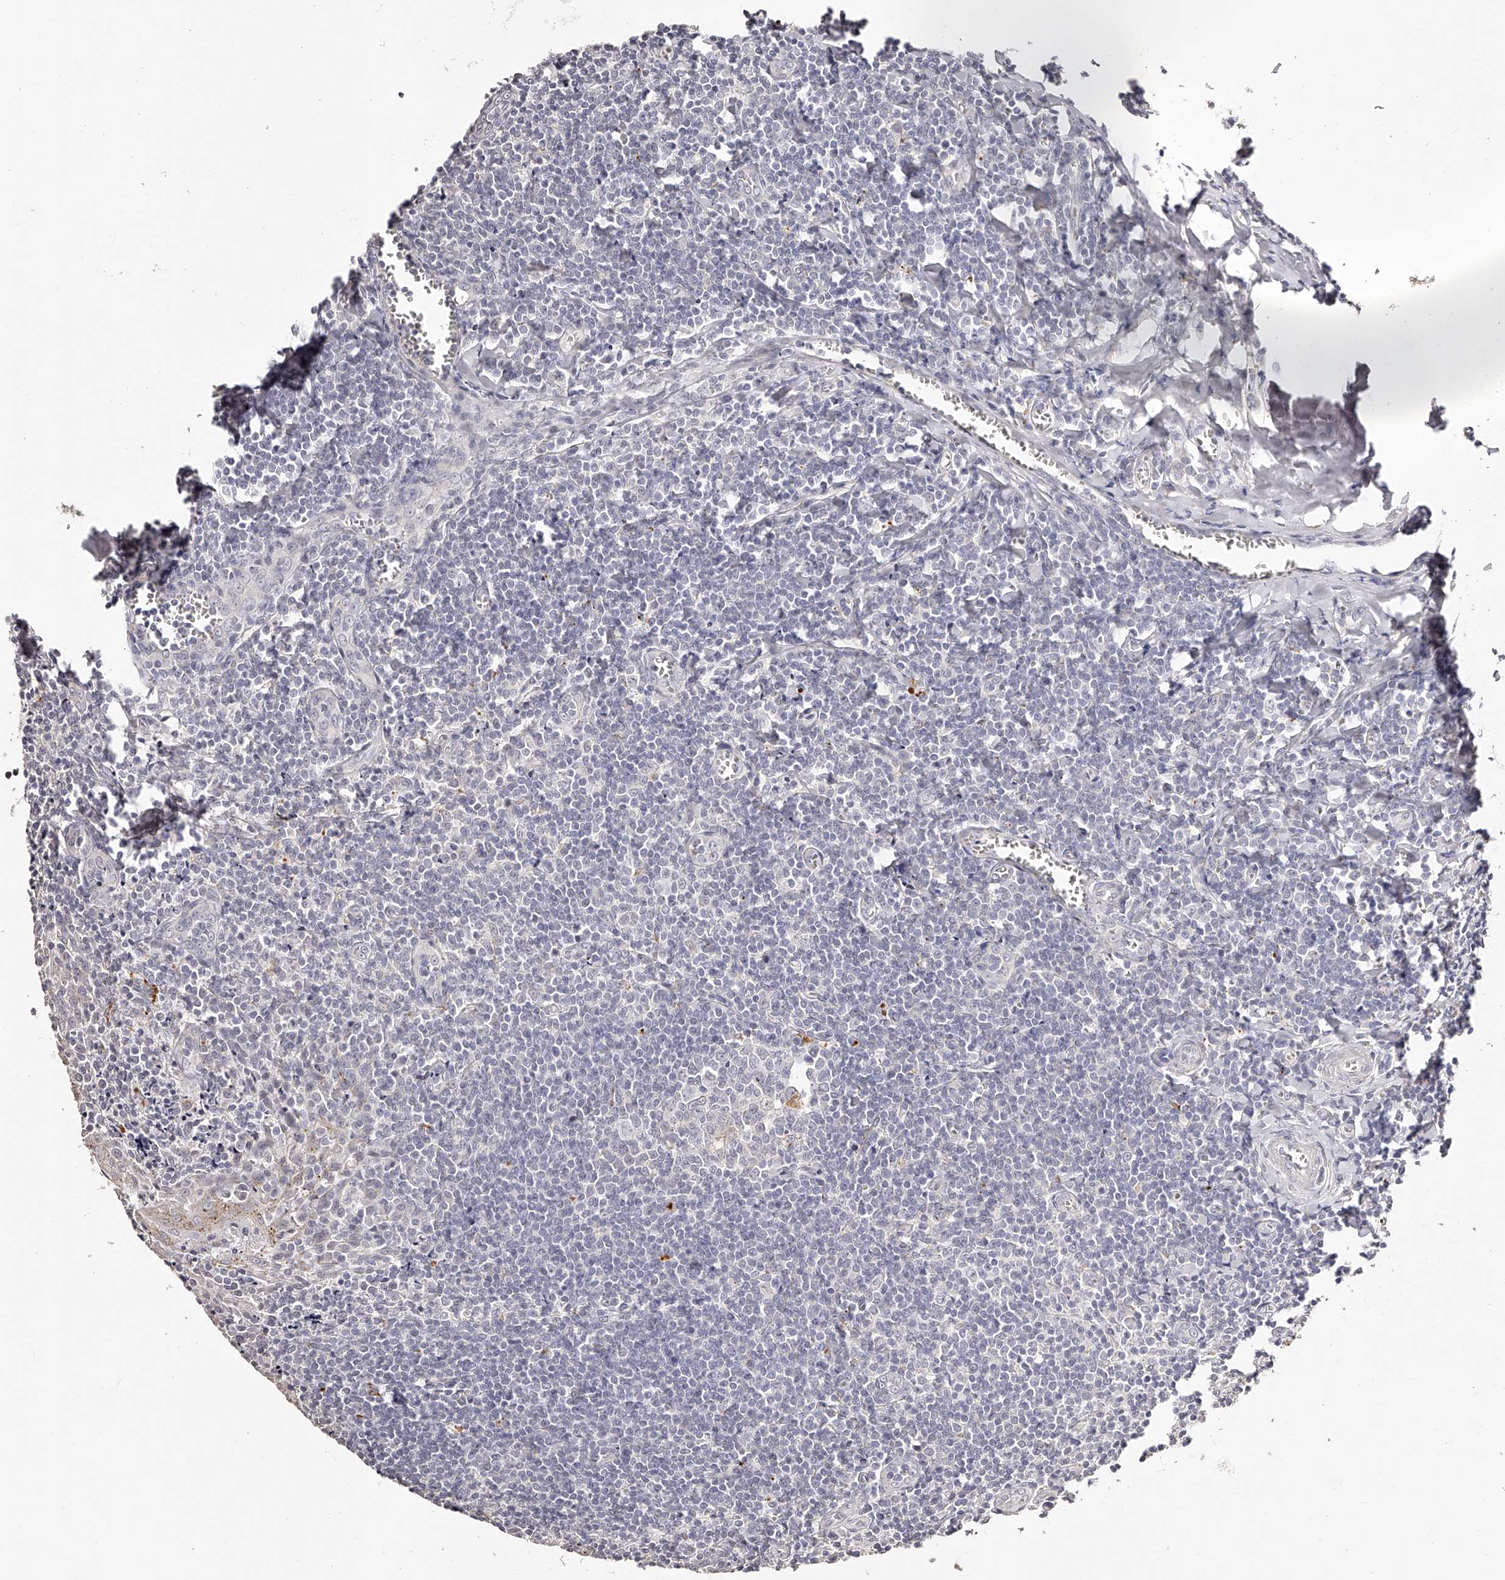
{"staining": {"intensity": "negative", "quantity": "none", "location": "none"}, "tissue": "tonsil", "cell_type": "Germinal center cells", "image_type": "normal", "snomed": [{"axis": "morphology", "description": "Normal tissue, NOS"}, {"axis": "topography", "description": "Tonsil"}], "caption": "This is an IHC photomicrograph of benign tonsil. There is no expression in germinal center cells.", "gene": "SLC35D3", "patient": {"sex": "male", "age": 27}}